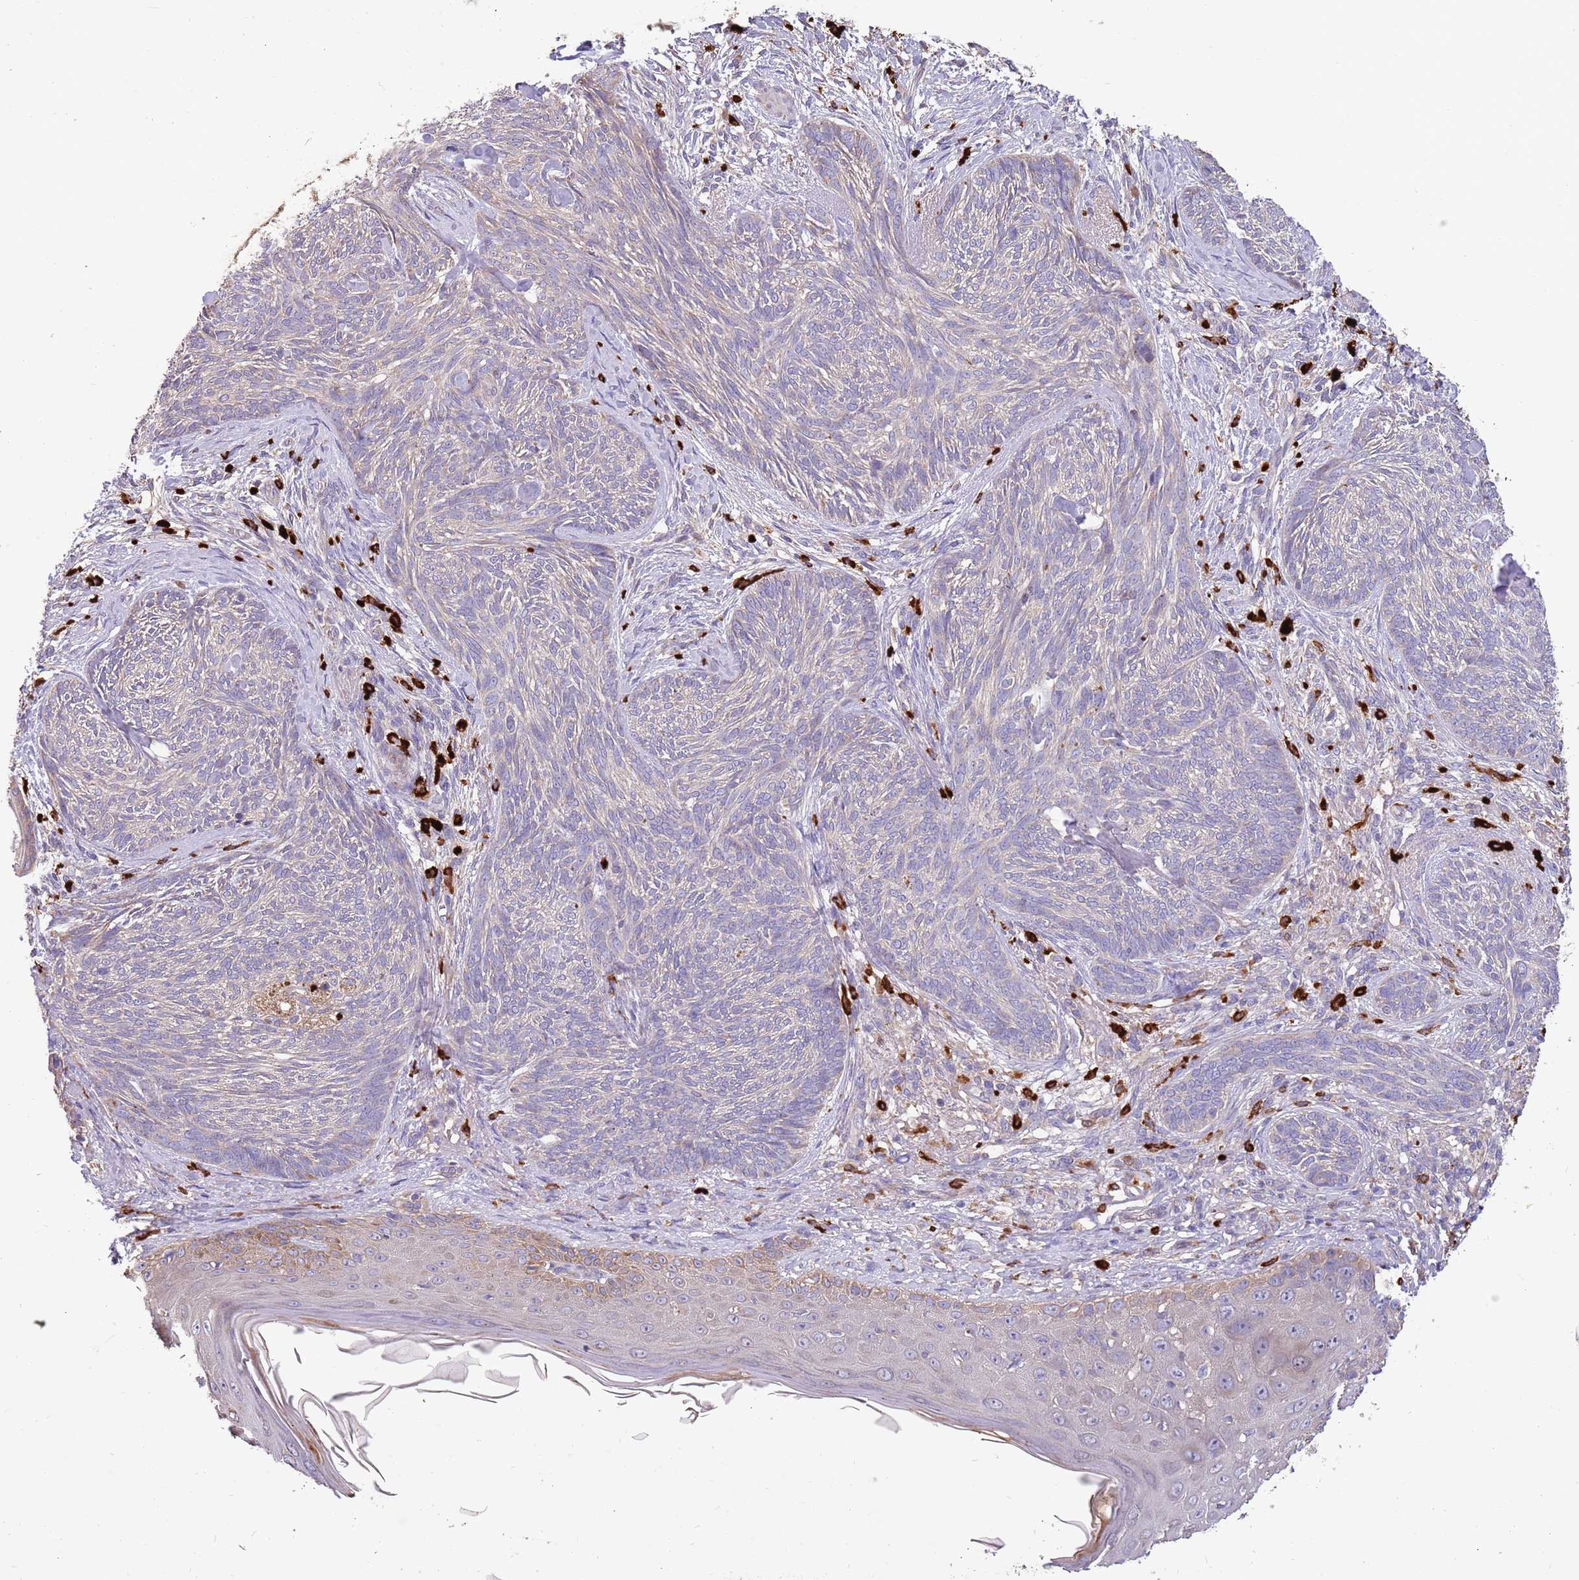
{"staining": {"intensity": "negative", "quantity": "none", "location": "none"}, "tissue": "skin cancer", "cell_type": "Tumor cells", "image_type": "cancer", "snomed": [{"axis": "morphology", "description": "Basal cell carcinoma"}, {"axis": "topography", "description": "Skin"}], "caption": "The image displays no staining of tumor cells in skin basal cell carcinoma.", "gene": "TRMO", "patient": {"sex": "male", "age": 73}}